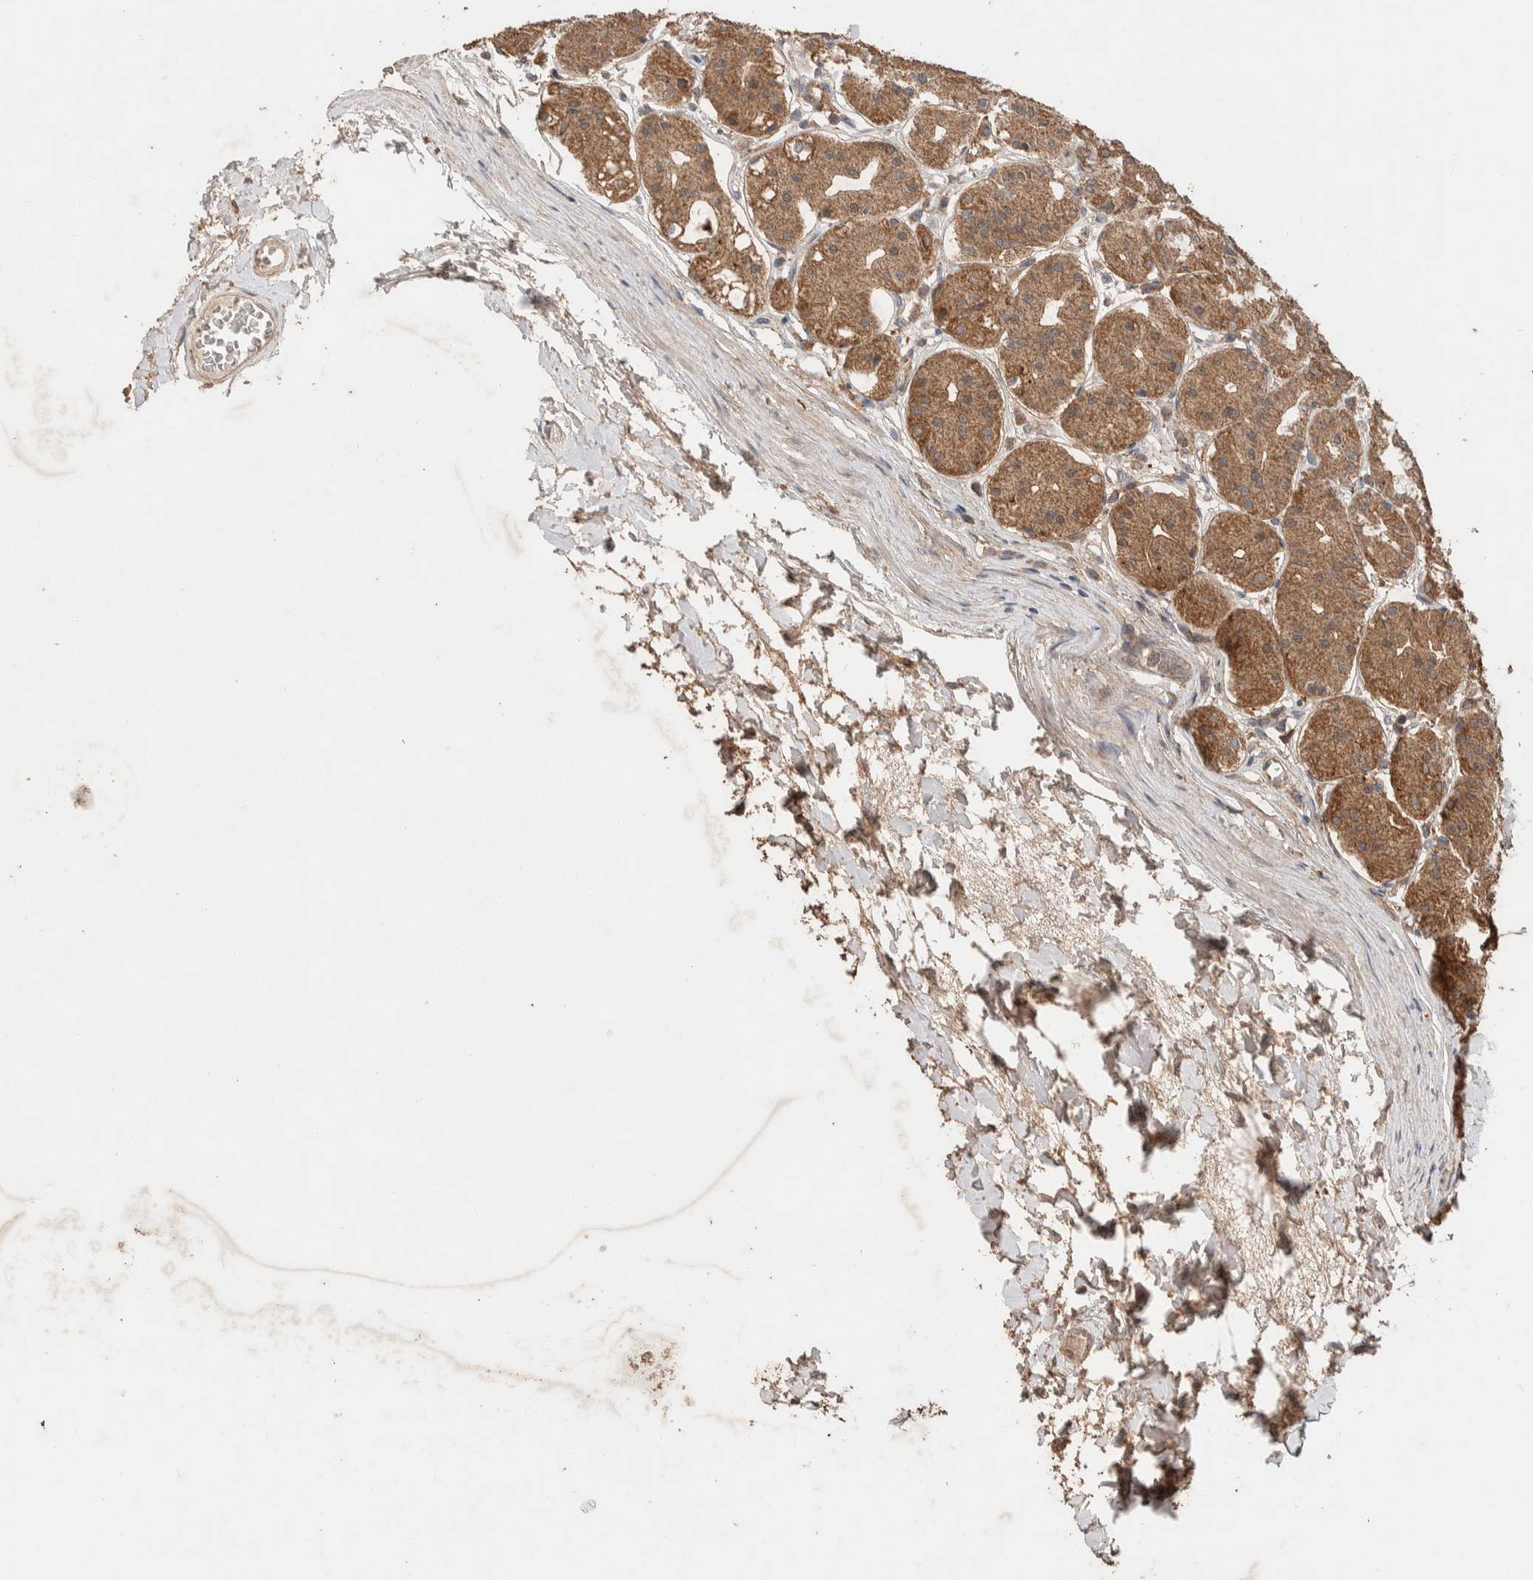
{"staining": {"intensity": "weak", "quantity": ">75%", "location": "cytoplasmic/membranous"}, "tissue": "stomach", "cell_type": "Glandular cells", "image_type": "normal", "snomed": [{"axis": "morphology", "description": "Normal tissue, NOS"}, {"axis": "topography", "description": "Stomach"}, {"axis": "topography", "description": "Stomach, lower"}], "caption": "Brown immunohistochemical staining in benign human stomach demonstrates weak cytoplasmic/membranous staining in approximately >75% of glandular cells. The staining is performed using DAB (3,3'-diaminobenzidine) brown chromogen to label protein expression. The nuclei are counter-stained blue using hematoxylin.", "gene": "KCNJ5", "patient": {"sex": "female", "age": 56}}